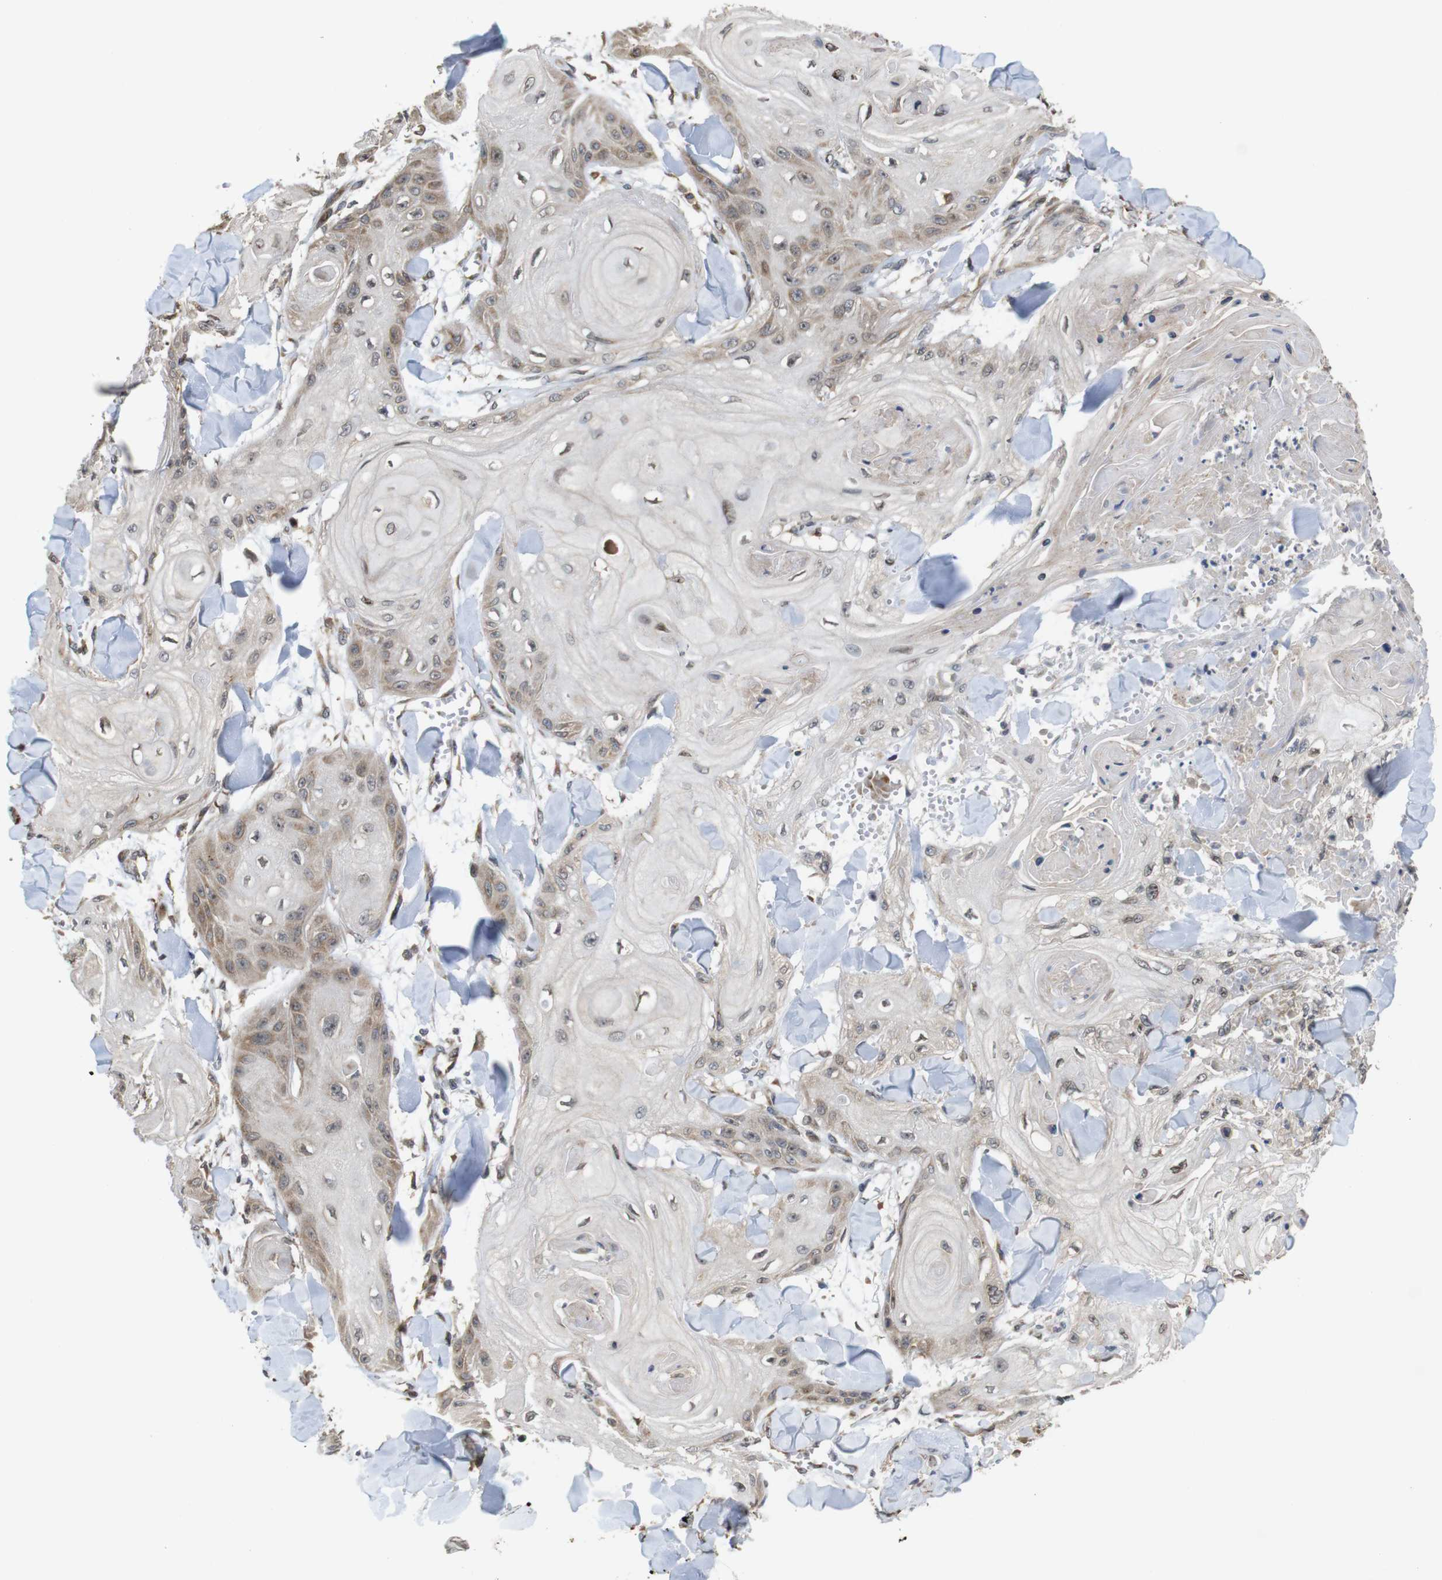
{"staining": {"intensity": "weak", "quantity": "<25%", "location": "cytoplasmic/membranous,nuclear"}, "tissue": "skin cancer", "cell_type": "Tumor cells", "image_type": "cancer", "snomed": [{"axis": "morphology", "description": "Squamous cell carcinoma, NOS"}, {"axis": "topography", "description": "Skin"}], "caption": "Skin squamous cell carcinoma was stained to show a protein in brown. There is no significant positivity in tumor cells.", "gene": "EFCAB14", "patient": {"sex": "male", "age": 74}}